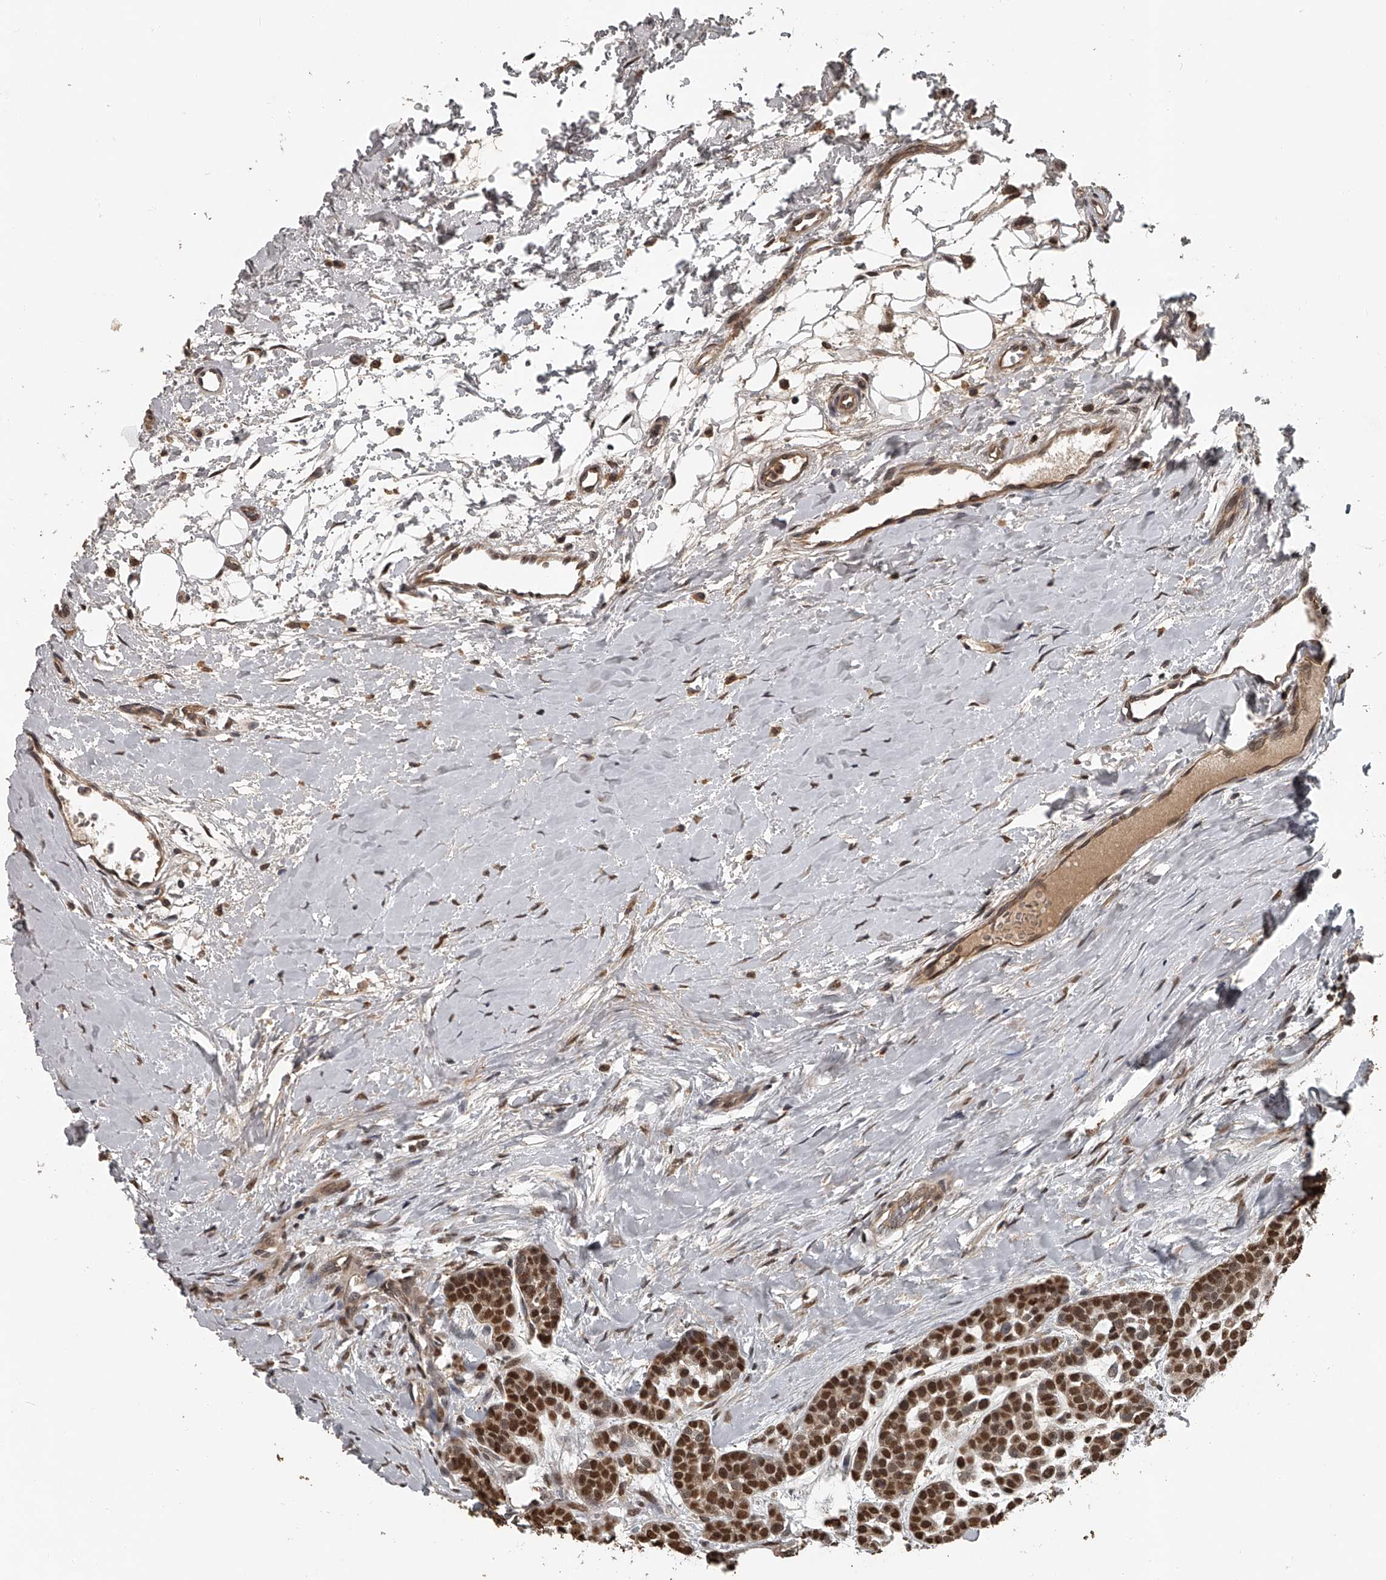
{"staining": {"intensity": "strong", "quantity": ">75%", "location": "nuclear"}, "tissue": "head and neck cancer", "cell_type": "Tumor cells", "image_type": "cancer", "snomed": [{"axis": "morphology", "description": "Adenocarcinoma, NOS"}, {"axis": "morphology", "description": "Adenoma, NOS"}, {"axis": "topography", "description": "Head-Neck"}], "caption": "Brown immunohistochemical staining in human head and neck cancer (adenocarcinoma) exhibits strong nuclear positivity in about >75% of tumor cells.", "gene": "PLEKHG1", "patient": {"sex": "female", "age": 55}}